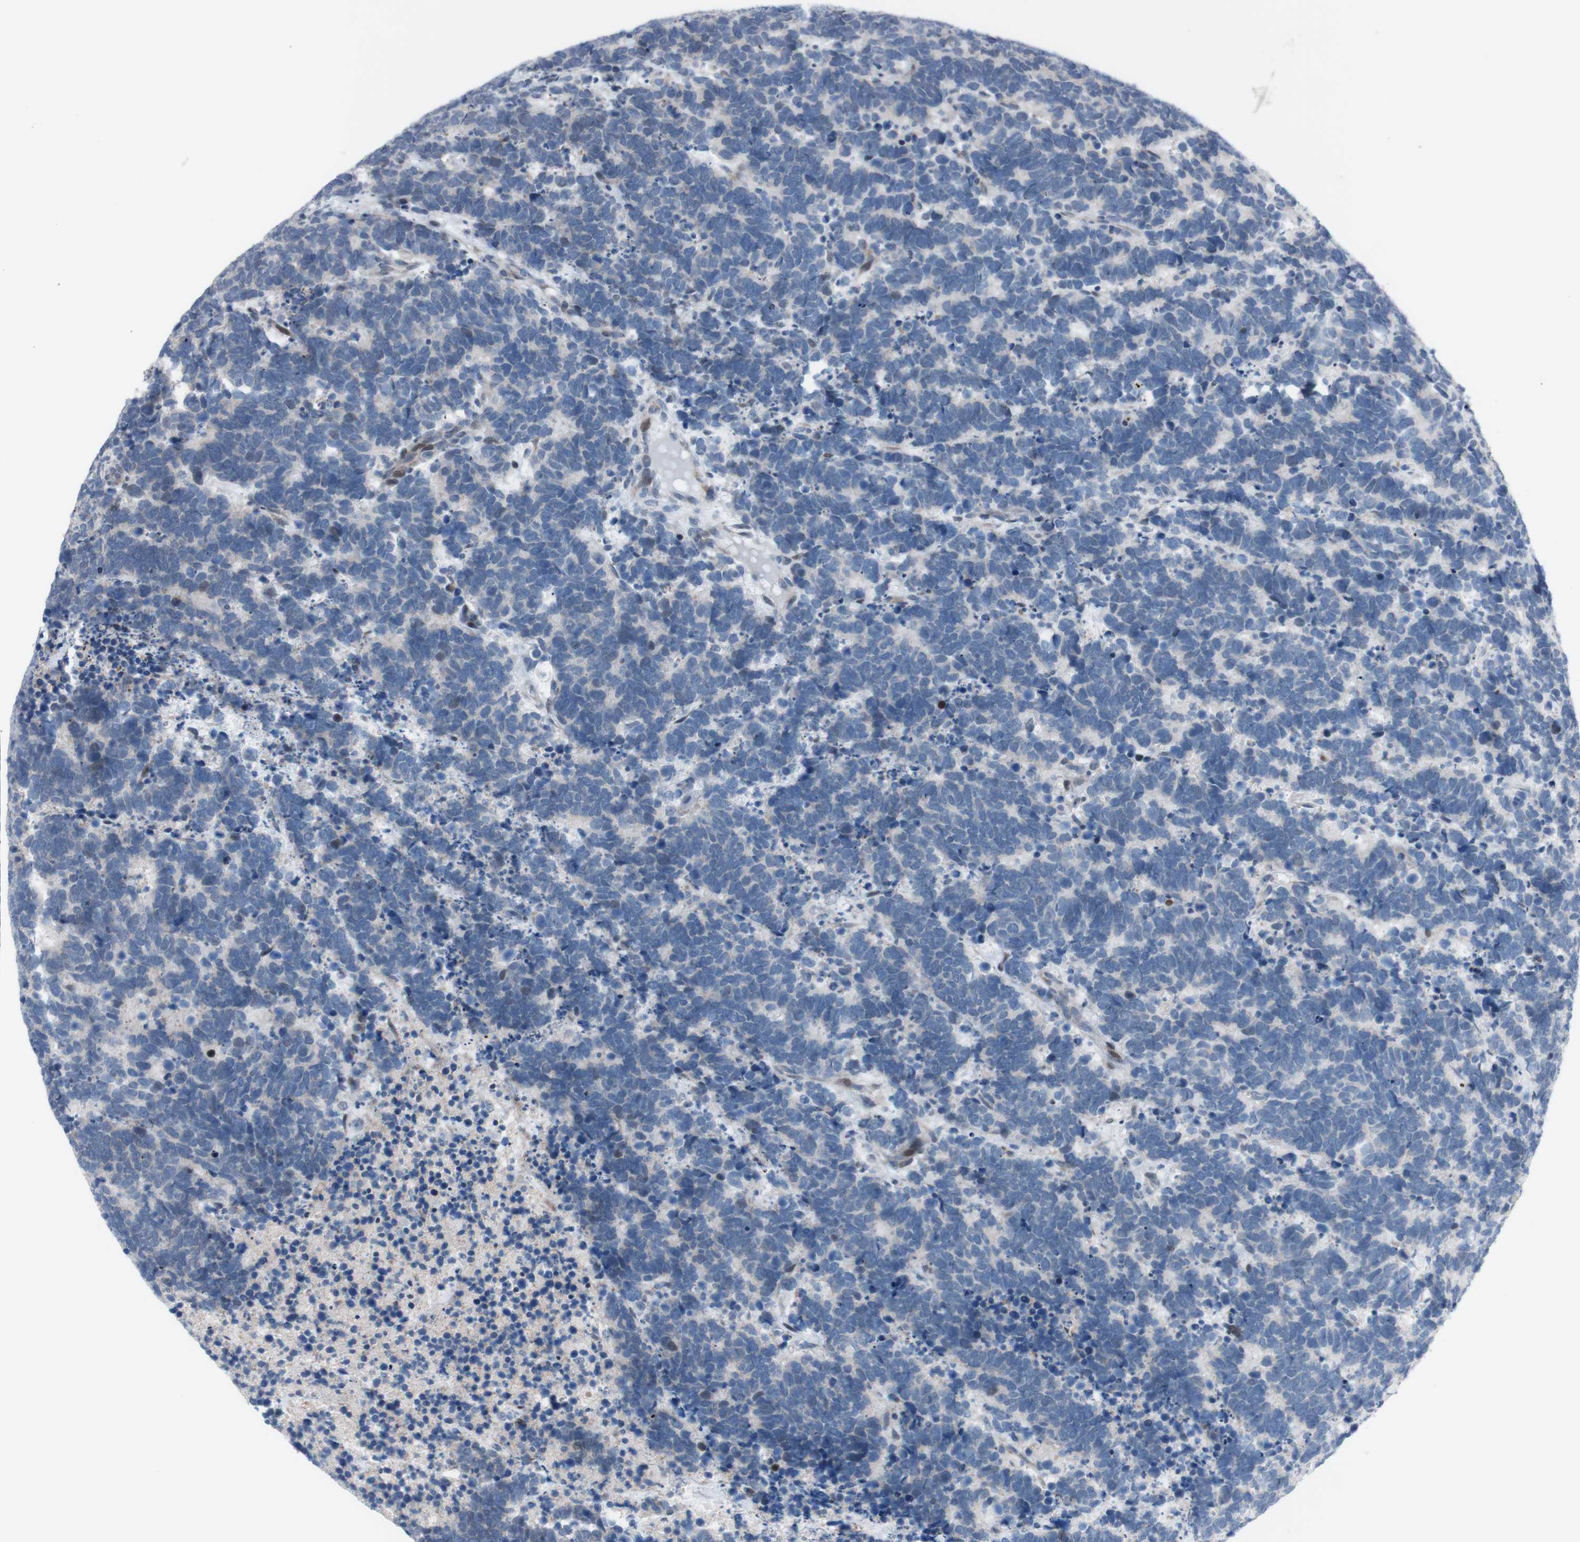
{"staining": {"intensity": "negative", "quantity": "none", "location": "none"}, "tissue": "carcinoid", "cell_type": "Tumor cells", "image_type": "cancer", "snomed": [{"axis": "morphology", "description": "Carcinoma, NOS"}, {"axis": "morphology", "description": "Carcinoid, malignant, NOS"}, {"axis": "topography", "description": "Urinary bladder"}], "caption": "An IHC image of carcinoid is shown. There is no staining in tumor cells of carcinoid.", "gene": "PHTF2", "patient": {"sex": "male", "age": 57}}